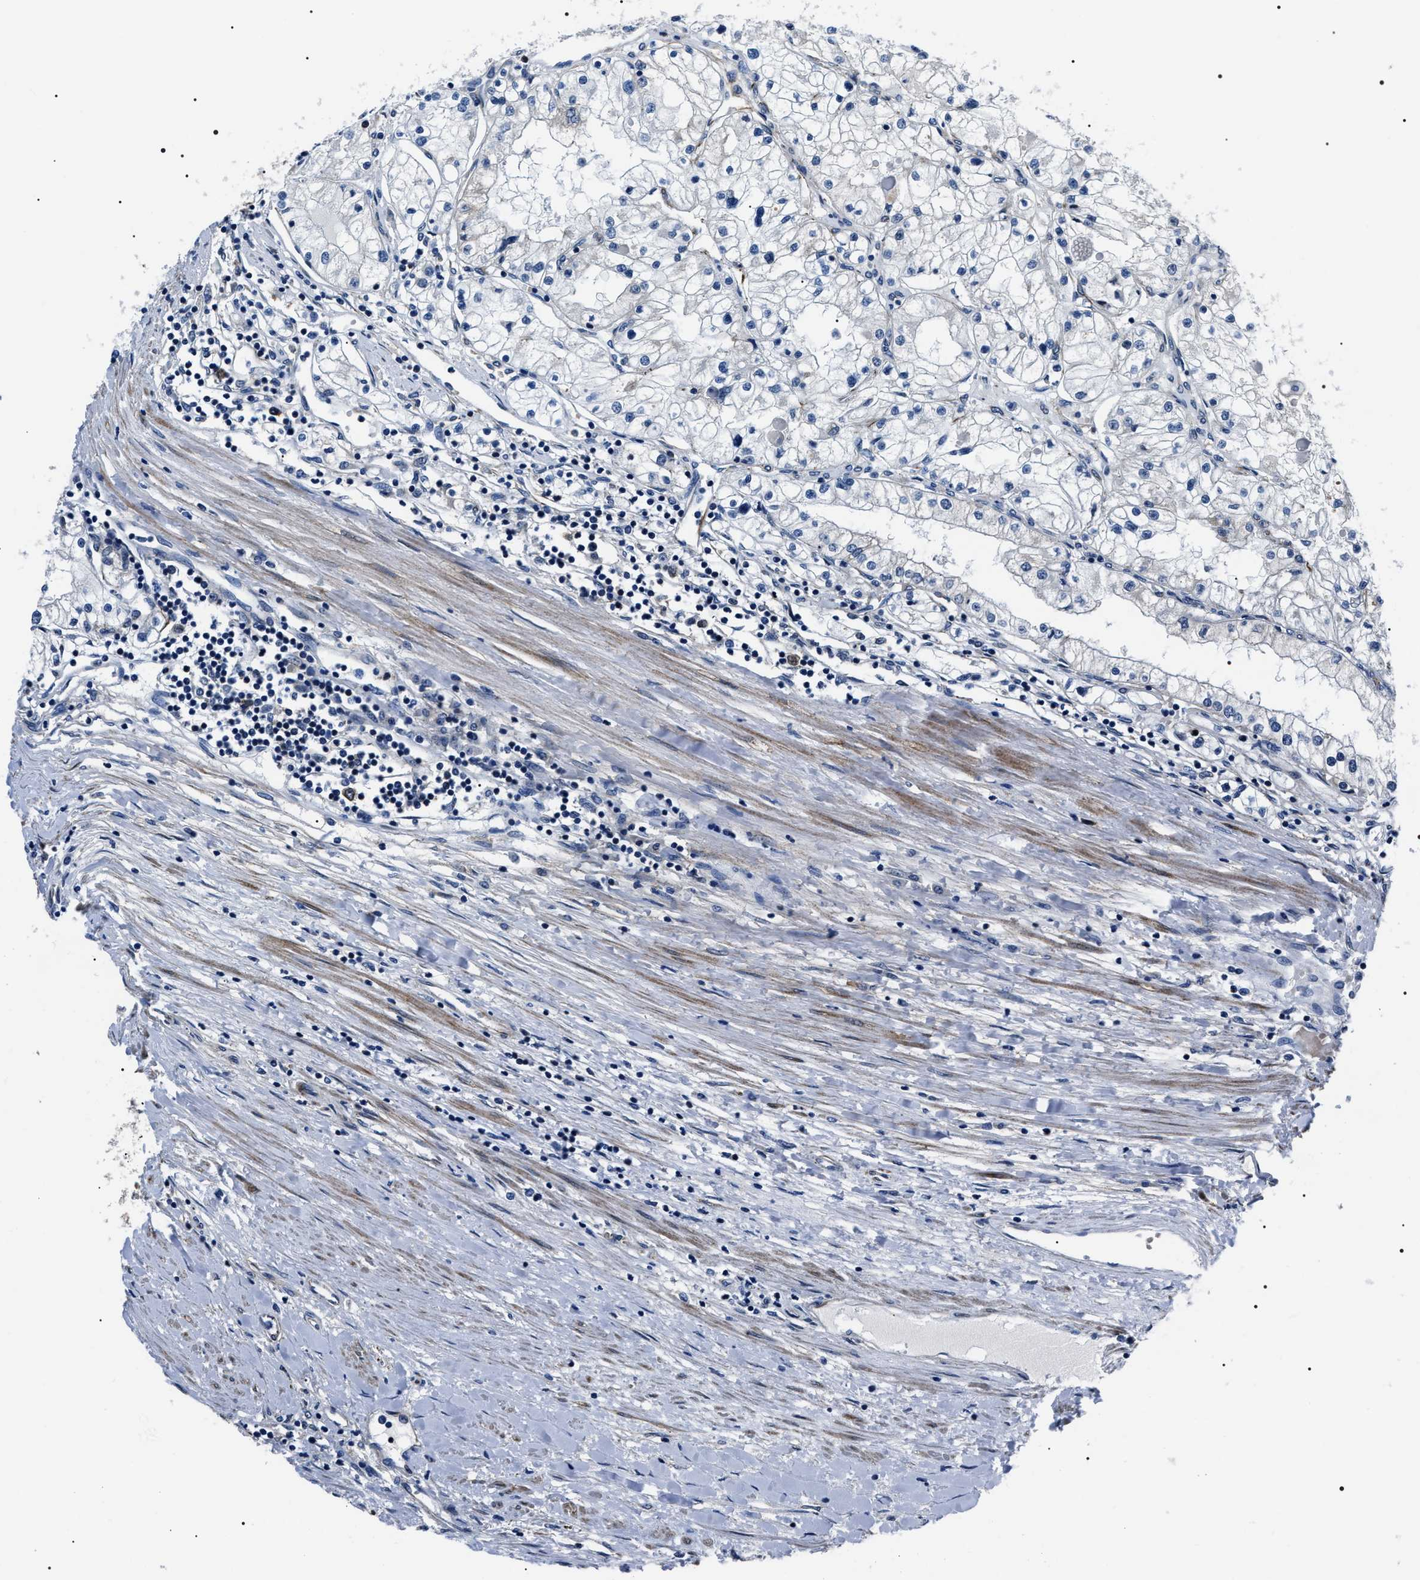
{"staining": {"intensity": "negative", "quantity": "none", "location": "none"}, "tissue": "renal cancer", "cell_type": "Tumor cells", "image_type": "cancer", "snomed": [{"axis": "morphology", "description": "Adenocarcinoma, NOS"}, {"axis": "topography", "description": "Kidney"}], "caption": "This histopathology image is of renal cancer (adenocarcinoma) stained with IHC to label a protein in brown with the nuclei are counter-stained blue. There is no staining in tumor cells.", "gene": "BAG2", "patient": {"sex": "male", "age": 68}}